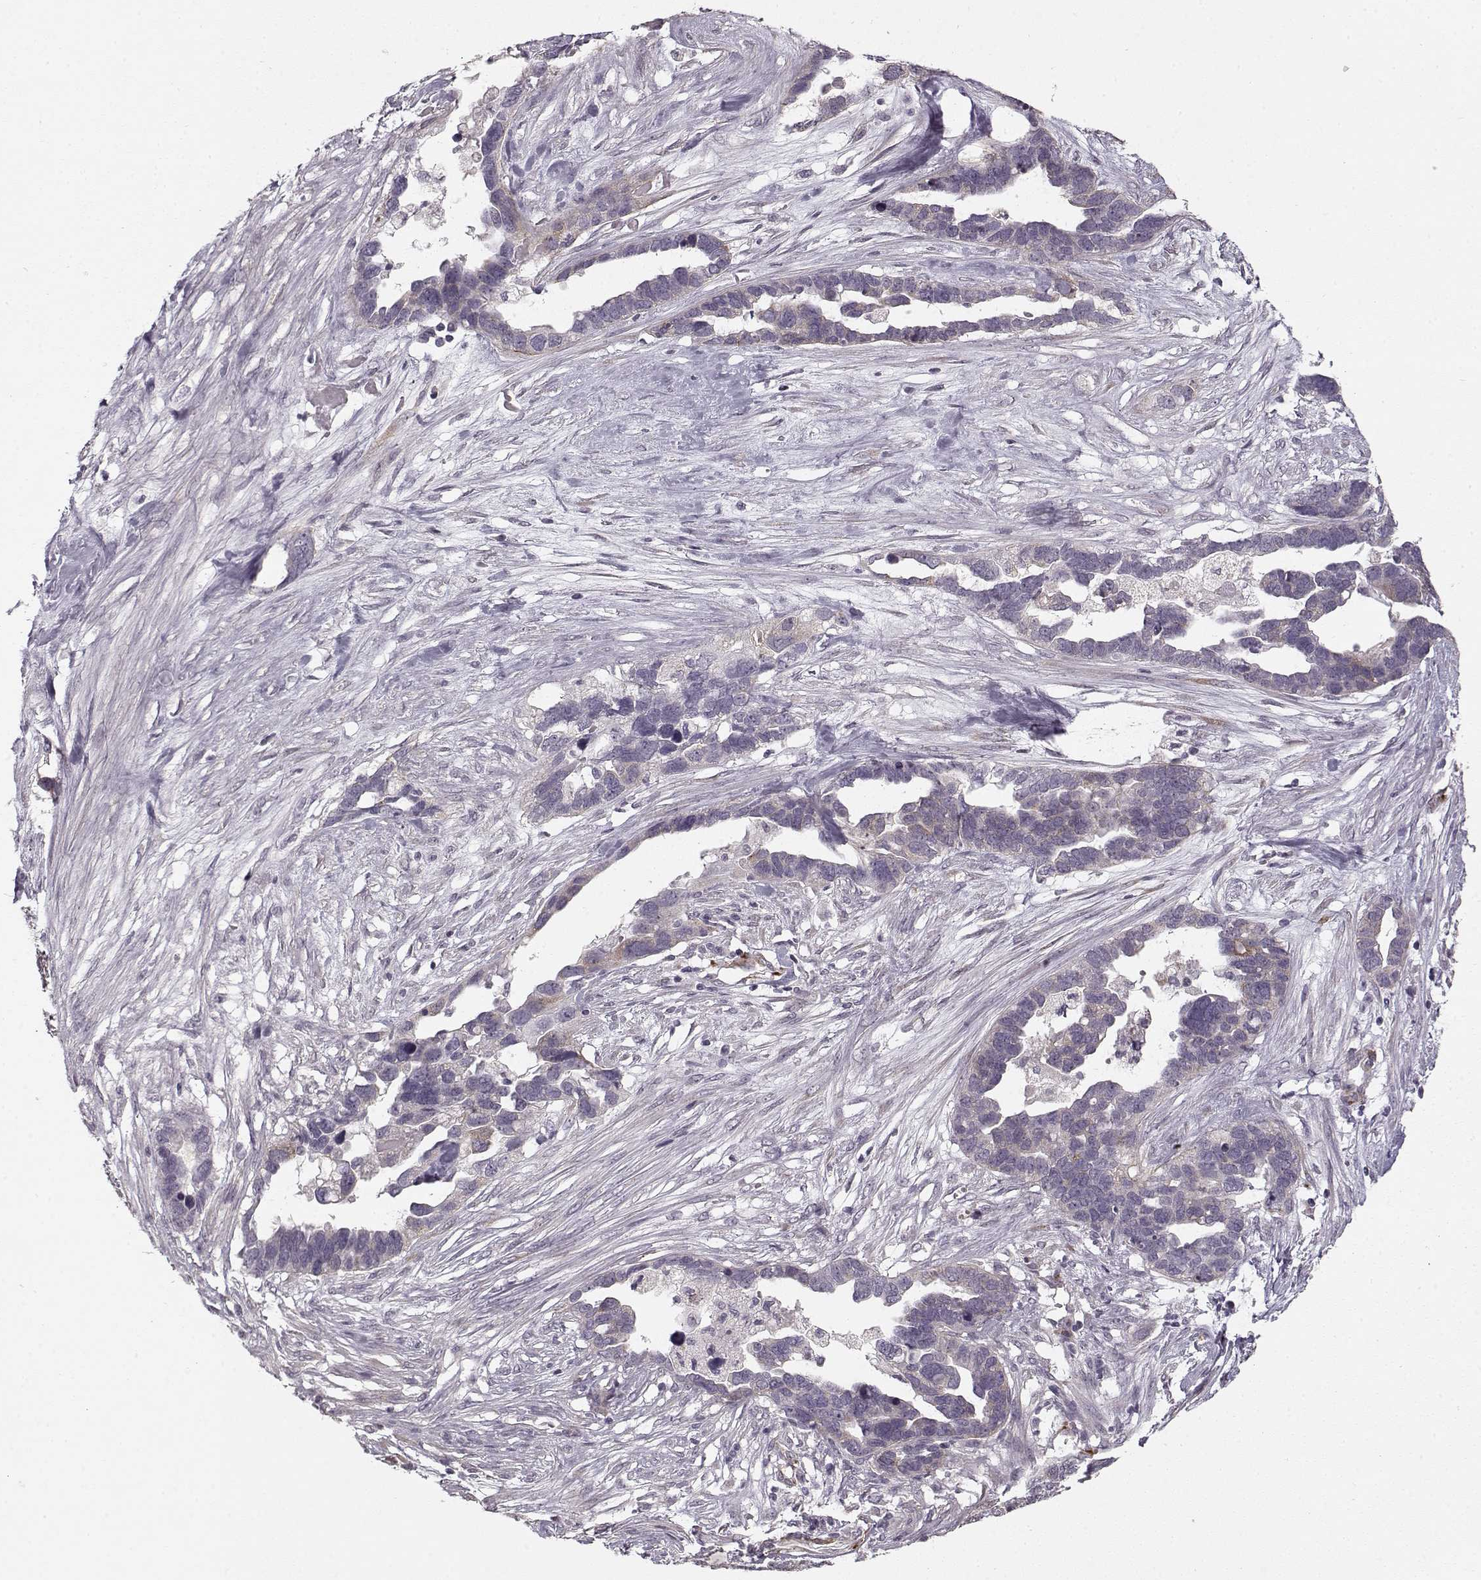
{"staining": {"intensity": "weak", "quantity": "<25%", "location": "cytoplasmic/membranous"}, "tissue": "ovarian cancer", "cell_type": "Tumor cells", "image_type": "cancer", "snomed": [{"axis": "morphology", "description": "Cystadenocarcinoma, serous, NOS"}, {"axis": "topography", "description": "Ovary"}], "caption": "Protein analysis of ovarian cancer demonstrates no significant expression in tumor cells.", "gene": "LAMB2", "patient": {"sex": "female", "age": 54}}